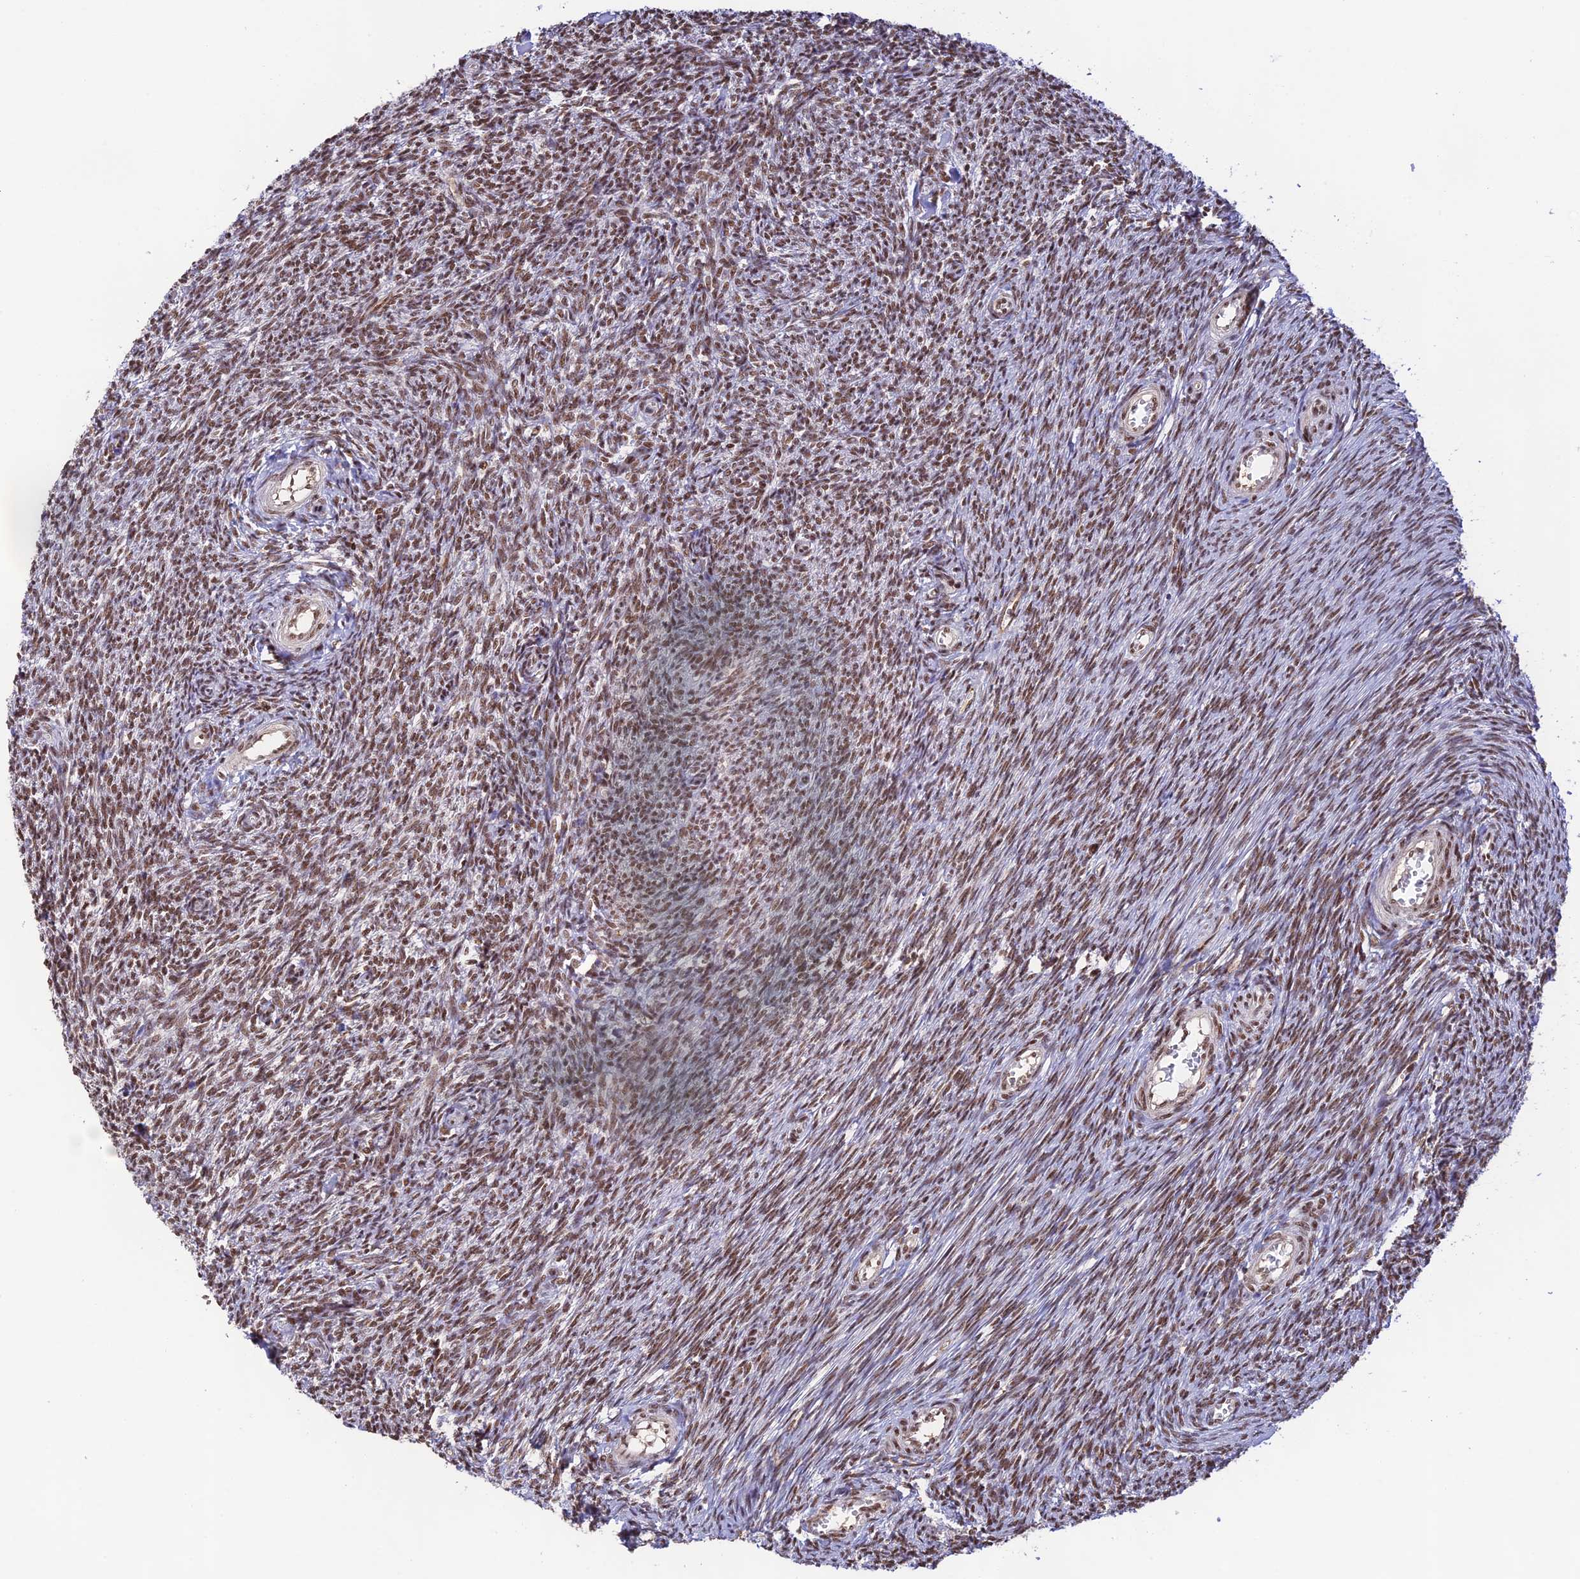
{"staining": {"intensity": "moderate", "quantity": ">75%", "location": "nuclear"}, "tissue": "ovary", "cell_type": "Ovarian stroma cells", "image_type": "normal", "snomed": [{"axis": "morphology", "description": "Normal tissue, NOS"}, {"axis": "topography", "description": "Ovary"}], "caption": "The photomicrograph shows a brown stain indicating the presence of a protein in the nuclear of ovarian stroma cells in ovary. The staining was performed using DAB (3,3'-diaminobenzidine), with brown indicating positive protein expression. Nuclei are stained blue with hematoxylin.", "gene": "THAP11", "patient": {"sex": "female", "age": 44}}